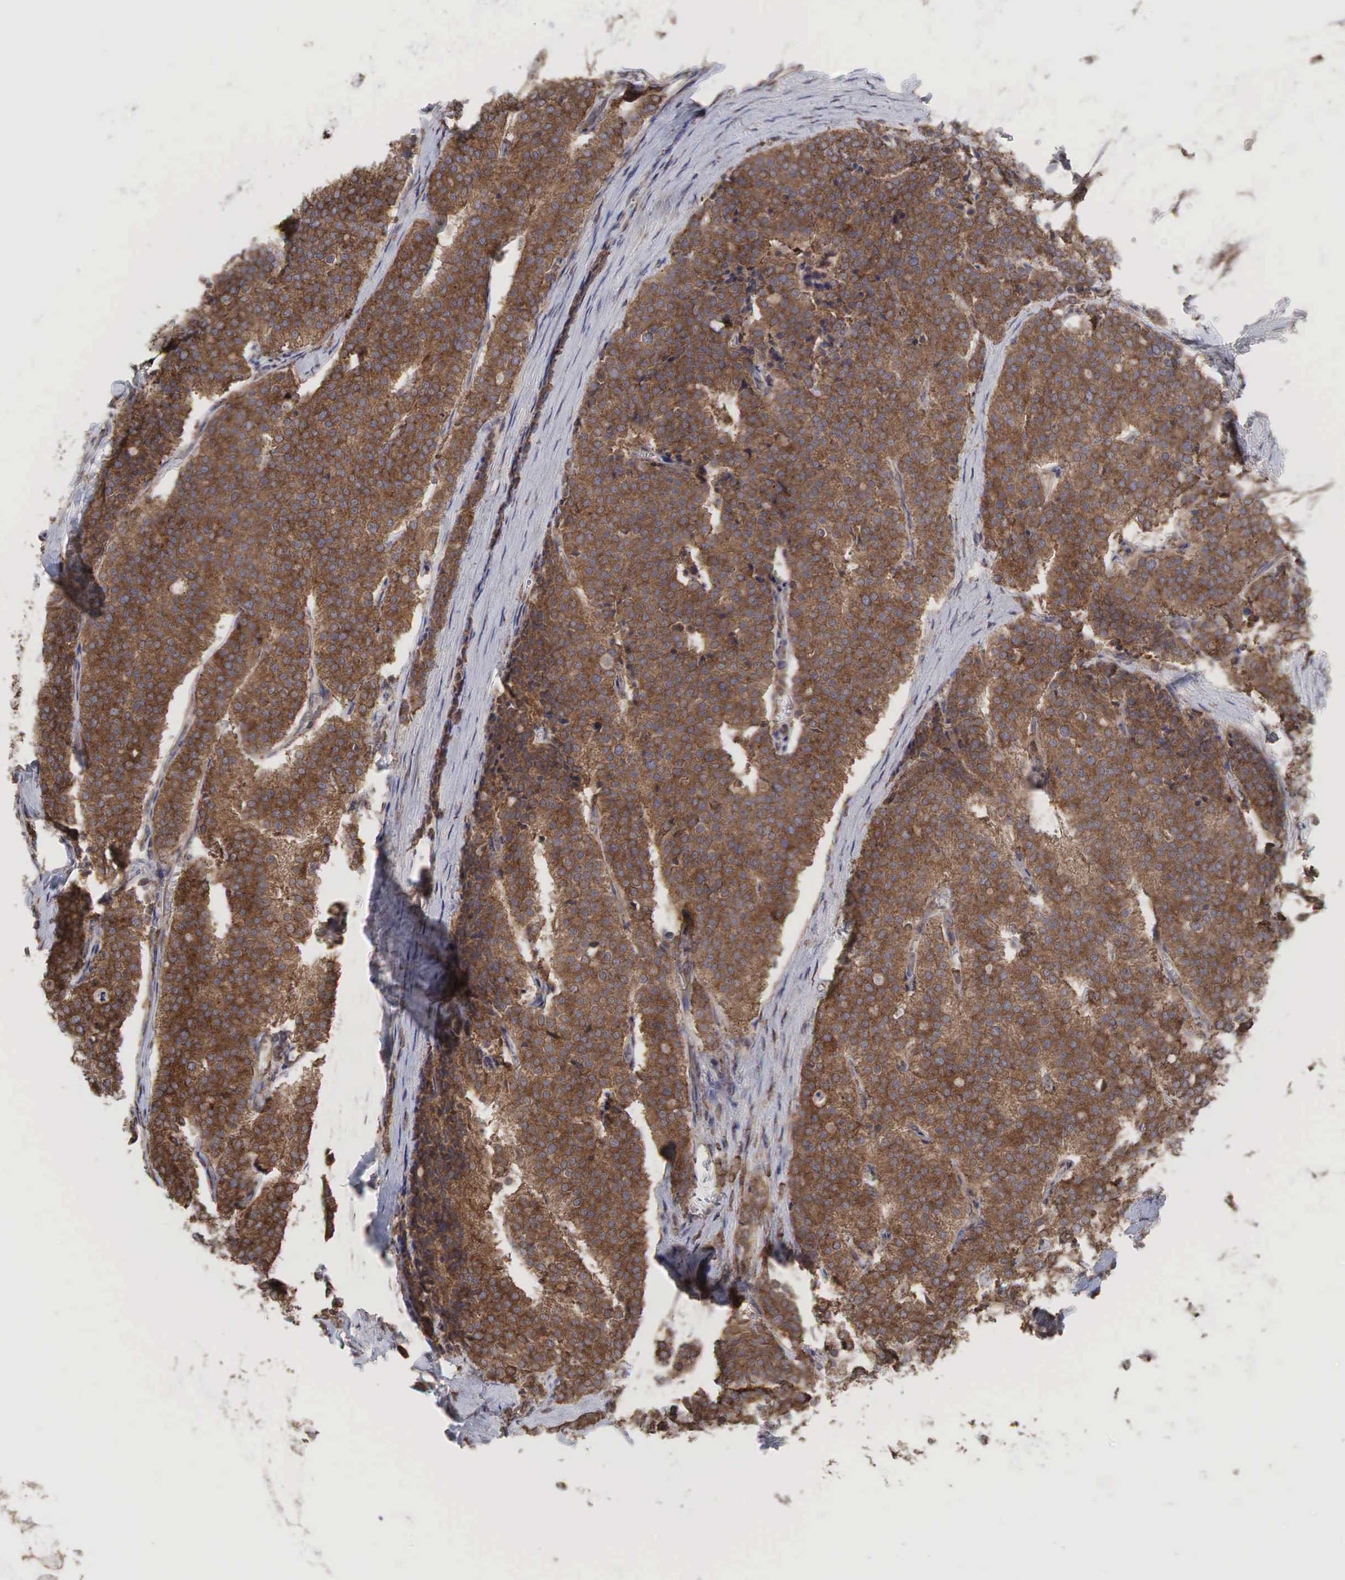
{"staining": {"intensity": "moderate", "quantity": ">75%", "location": "cytoplasmic/membranous"}, "tissue": "carcinoid", "cell_type": "Tumor cells", "image_type": "cancer", "snomed": [{"axis": "morphology", "description": "Carcinoid, malignant, NOS"}, {"axis": "topography", "description": "Small intestine"}], "caption": "IHC of carcinoid demonstrates medium levels of moderate cytoplasmic/membranous staining in approximately >75% of tumor cells.", "gene": "PABPC5", "patient": {"sex": "male", "age": 63}}